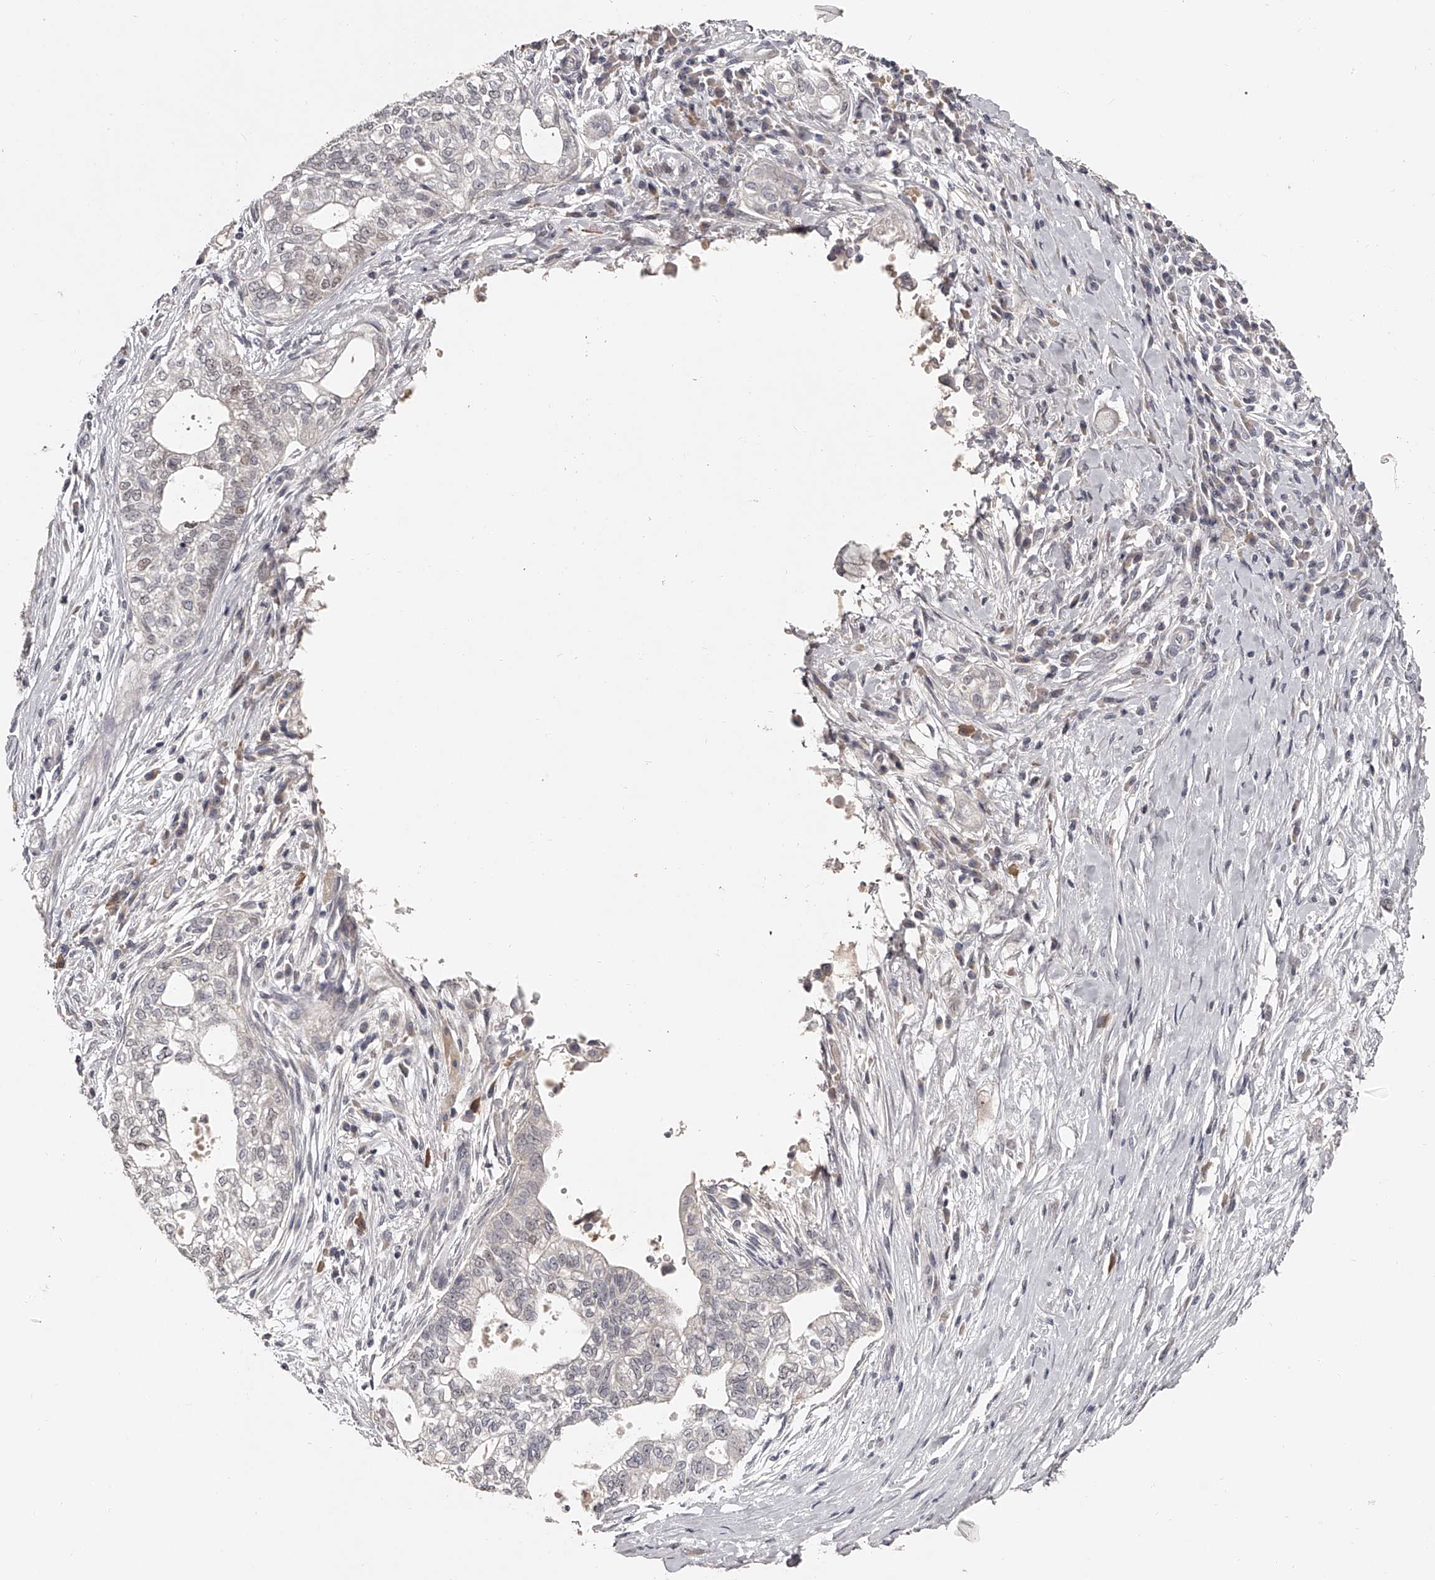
{"staining": {"intensity": "negative", "quantity": "none", "location": "none"}, "tissue": "pancreatic cancer", "cell_type": "Tumor cells", "image_type": "cancer", "snomed": [{"axis": "morphology", "description": "Adenocarcinoma, NOS"}, {"axis": "topography", "description": "Pancreas"}], "caption": "Human pancreatic cancer stained for a protein using immunohistochemistry (IHC) demonstrates no positivity in tumor cells.", "gene": "NT5DC1", "patient": {"sex": "male", "age": 72}}